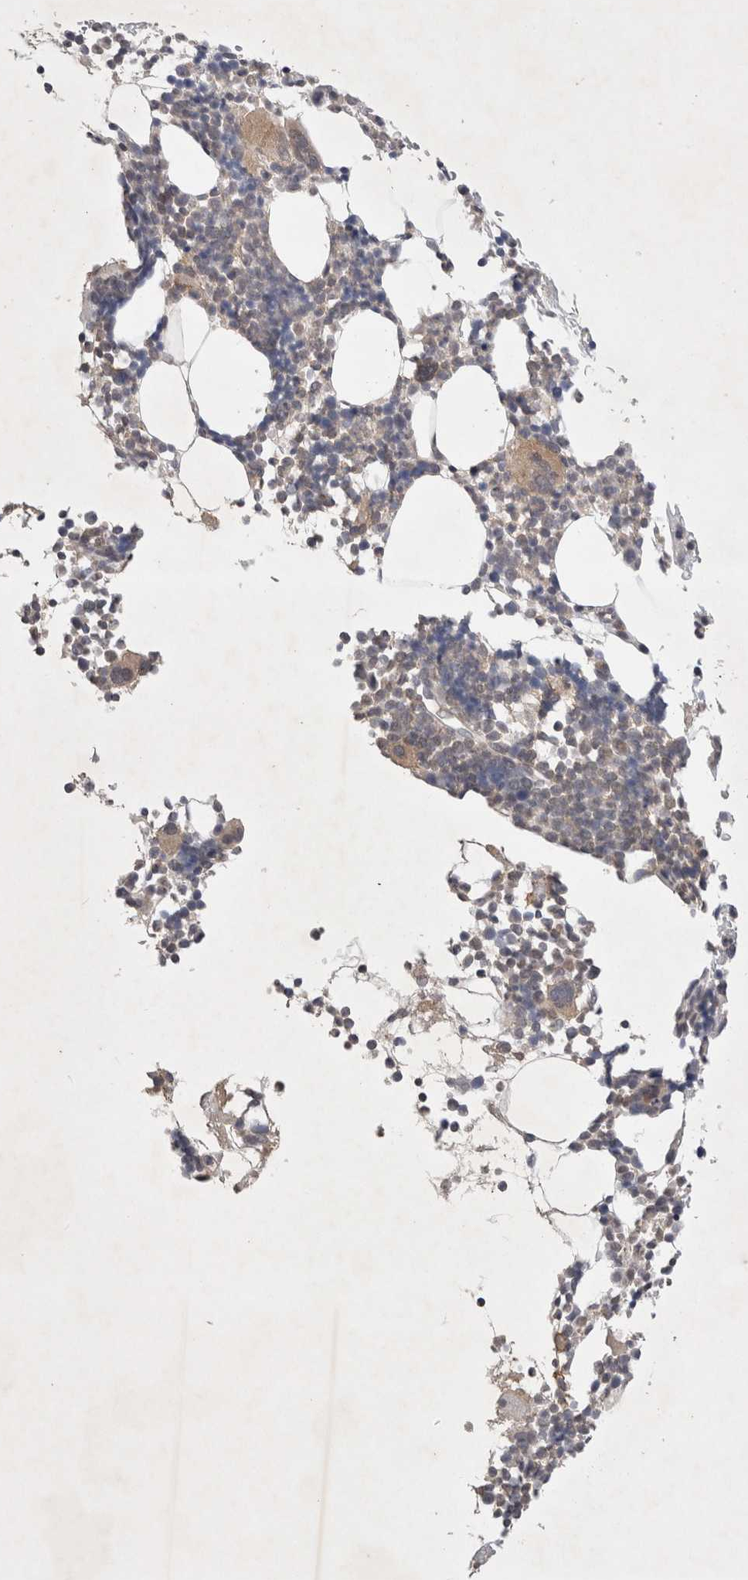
{"staining": {"intensity": "moderate", "quantity": "<25%", "location": "cytoplasmic/membranous,nuclear"}, "tissue": "bone marrow", "cell_type": "Hematopoietic cells", "image_type": "normal", "snomed": [{"axis": "morphology", "description": "Normal tissue, NOS"}, {"axis": "morphology", "description": "Inflammation, NOS"}, {"axis": "topography", "description": "Bone marrow"}], "caption": "Bone marrow stained with DAB immunohistochemistry exhibits low levels of moderate cytoplasmic/membranous,nuclear positivity in about <25% of hematopoietic cells.", "gene": "WIPF2", "patient": {"sex": "male", "age": 78}}